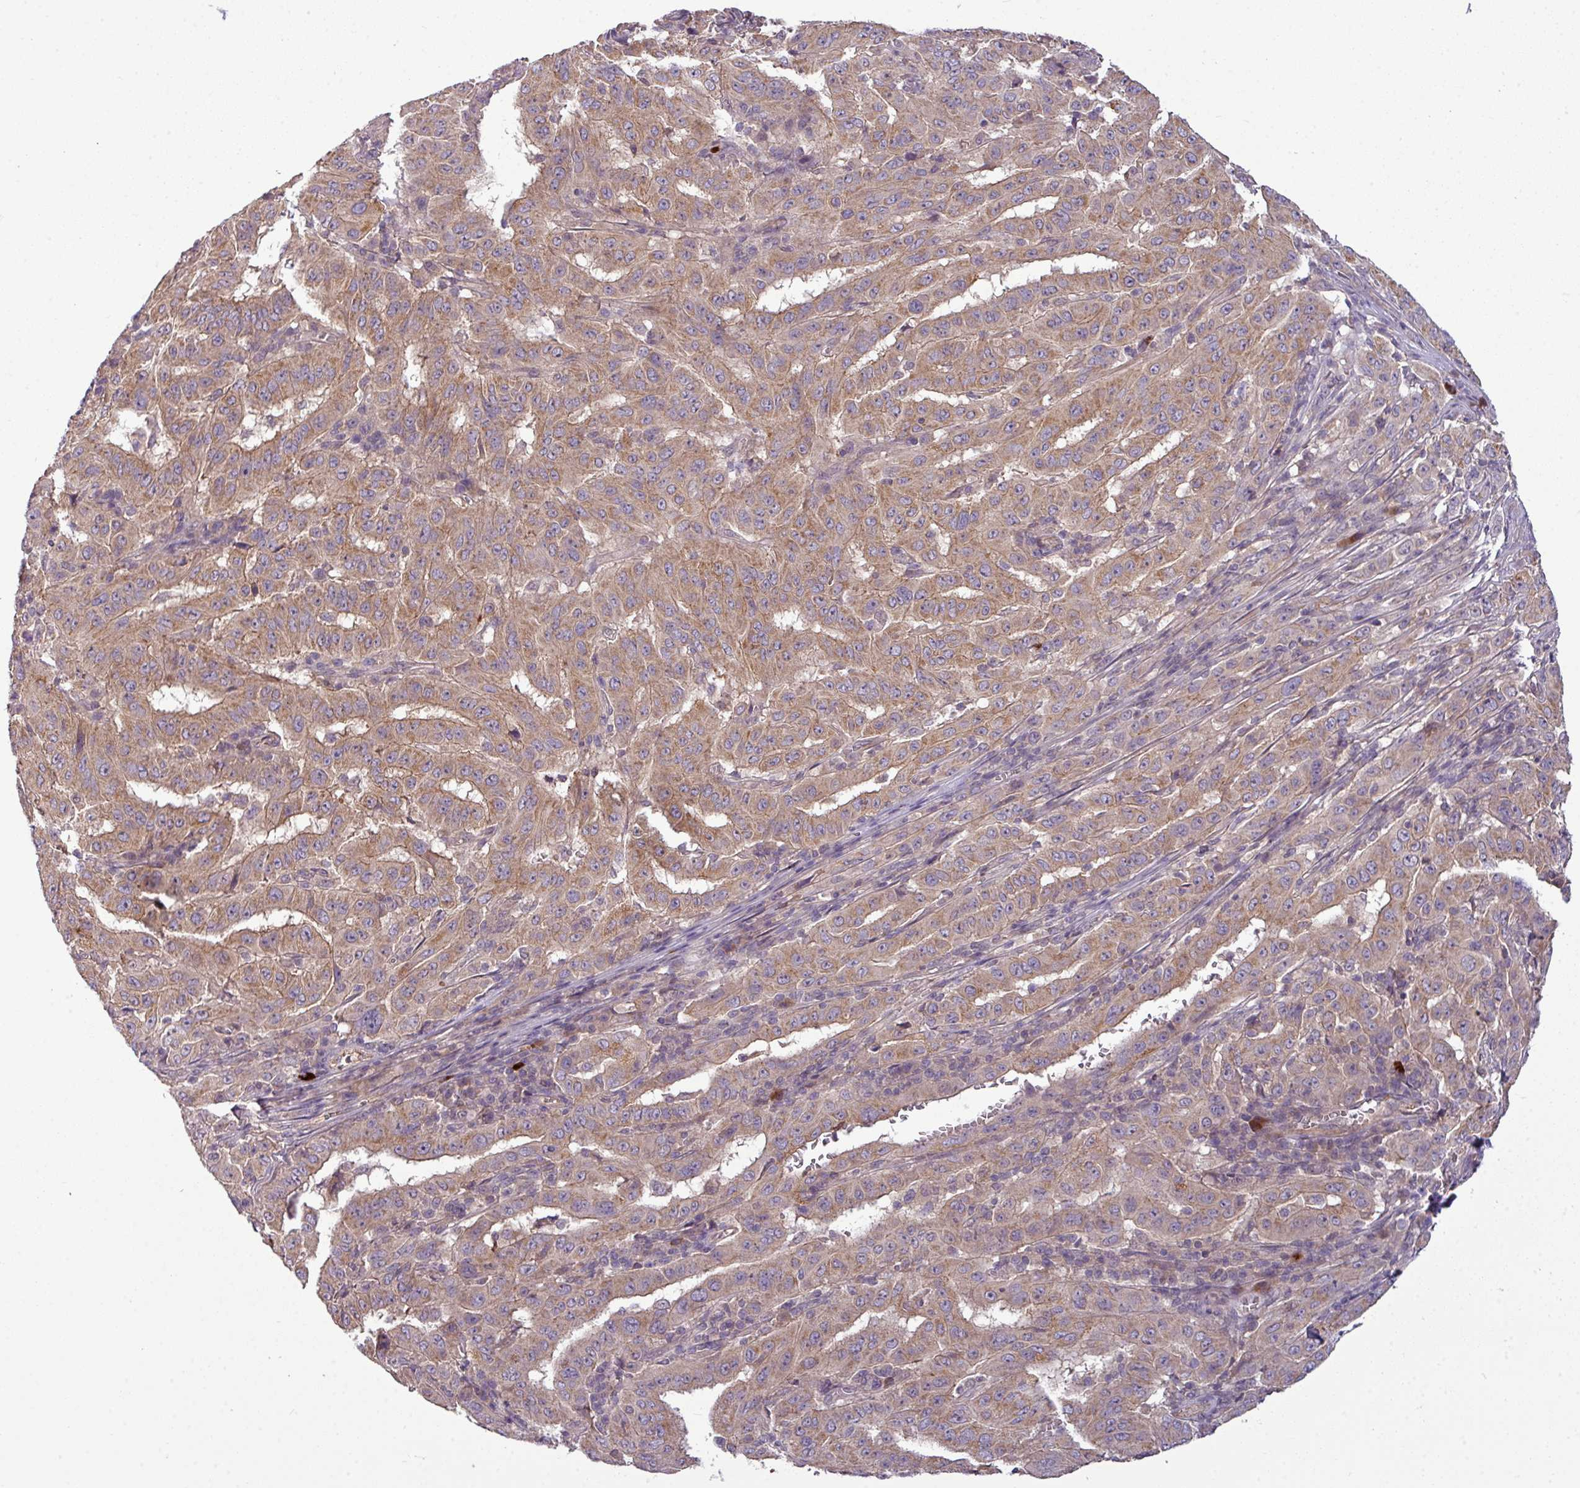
{"staining": {"intensity": "moderate", "quantity": ">75%", "location": "cytoplasmic/membranous"}, "tissue": "pancreatic cancer", "cell_type": "Tumor cells", "image_type": "cancer", "snomed": [{"axis": "morphology", "description": "Adenocarcinoma, NOS"}, {"axis": "topography", "description": "Pancreas"}], "caption": "Immunohistochemistry staining of pancreatic cancer, which displays medium levels of moderate cytoplasmic/membranous positivity in approximately >75% of tumor cells indicating moderate cytoplasmic/membranous protein positivity. The staining was performed using DAB (brown) for protein detection and nuclei were counterstained in hematoxylin (blue).", "gene": "PAPLN", "patient": {"sex": "male", "age": 63}}